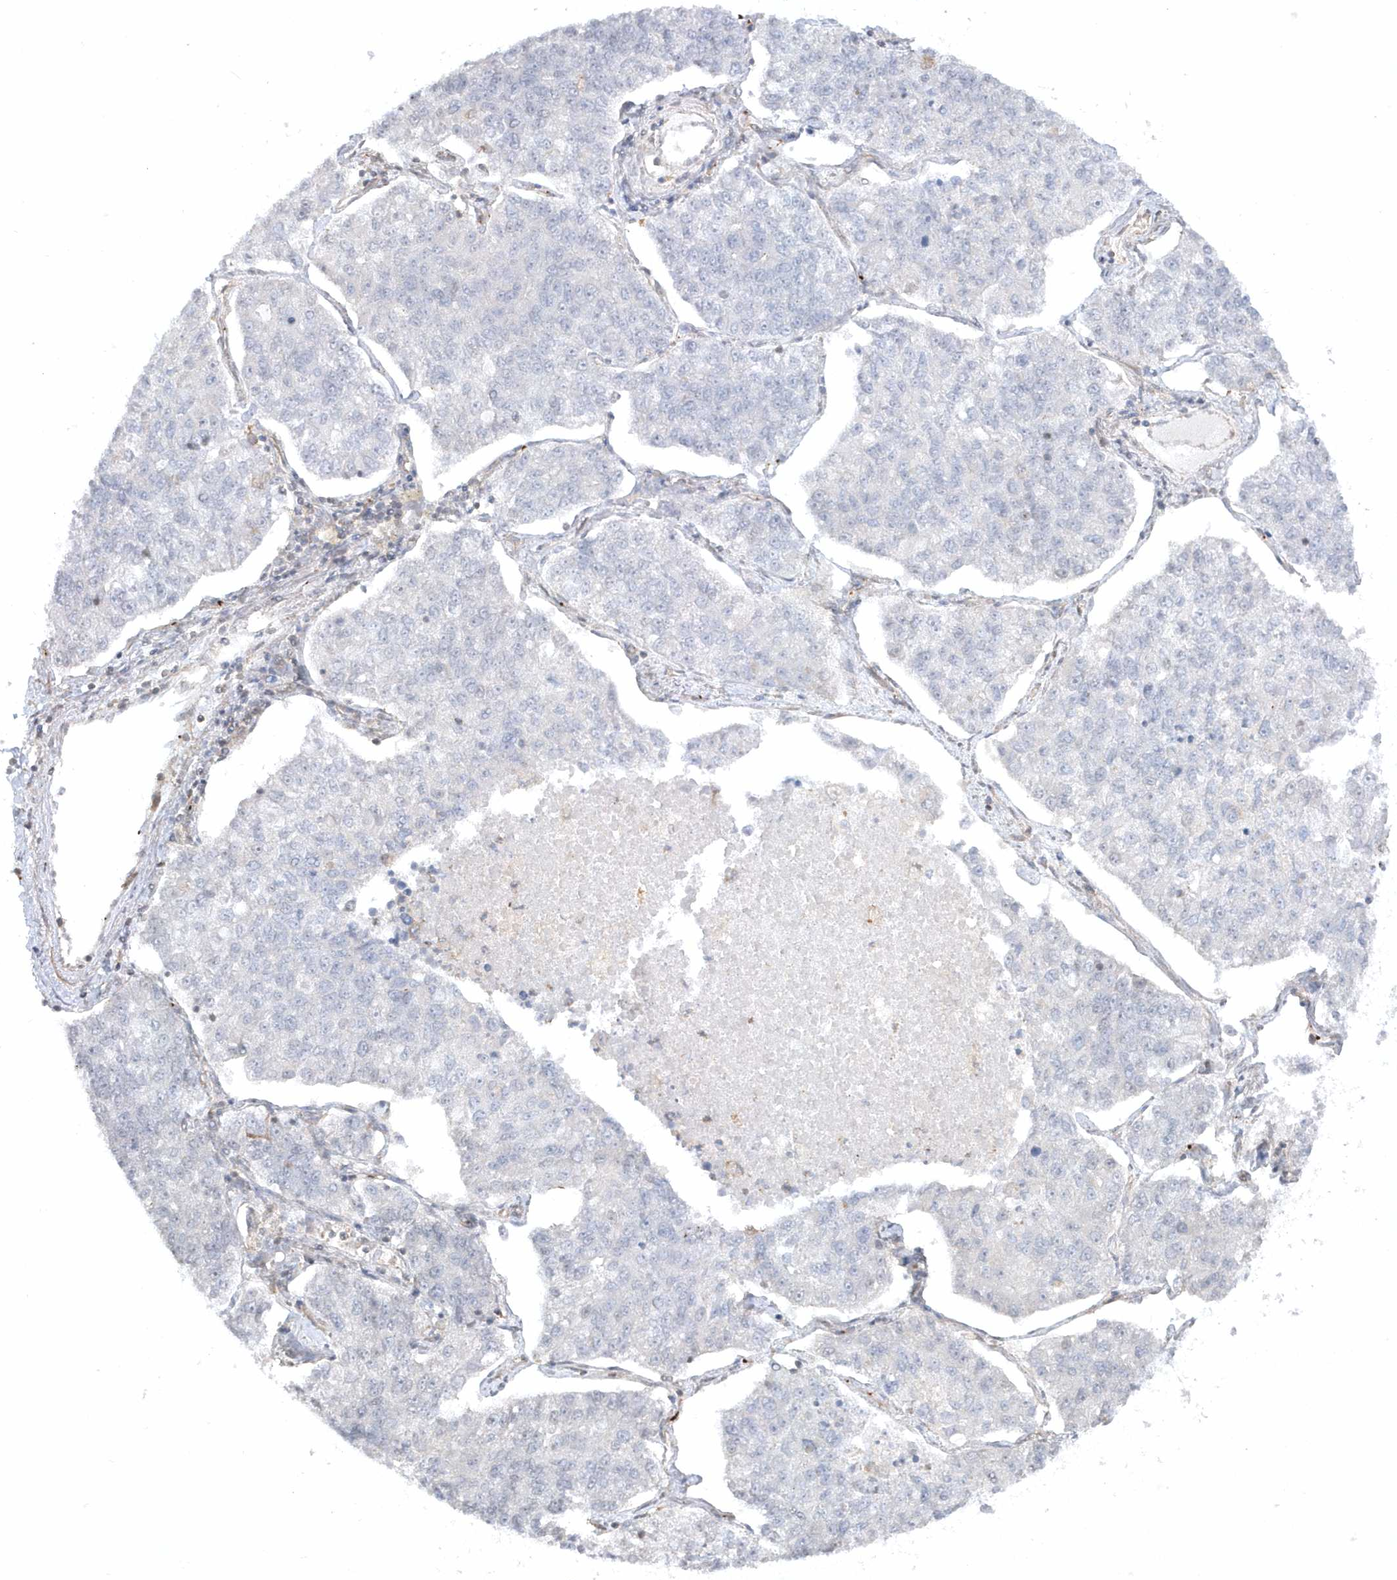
{"staining": {"intensity": "negative", "quantity": "none", "location": "none"}, "tissue": "lung cancer", "cell_type": "Tumor cells", "image_type": "cancer", "snomed": [{"axis": "morphology", "description": "Adenocarcinoma, NOS"}, {"axis": "topography", "description": "Lung"}], "caption": "Lung cancer (adenocarcinoma) was stained to show a protein in brown. There is no significant expression in tumor cells. (DAB (3,3'-diaminobenzidine) IHC visualized using brightfield microscopy, high magnification).", "gene": "BSN", "patient": {"sex": "male", "age": 49}}